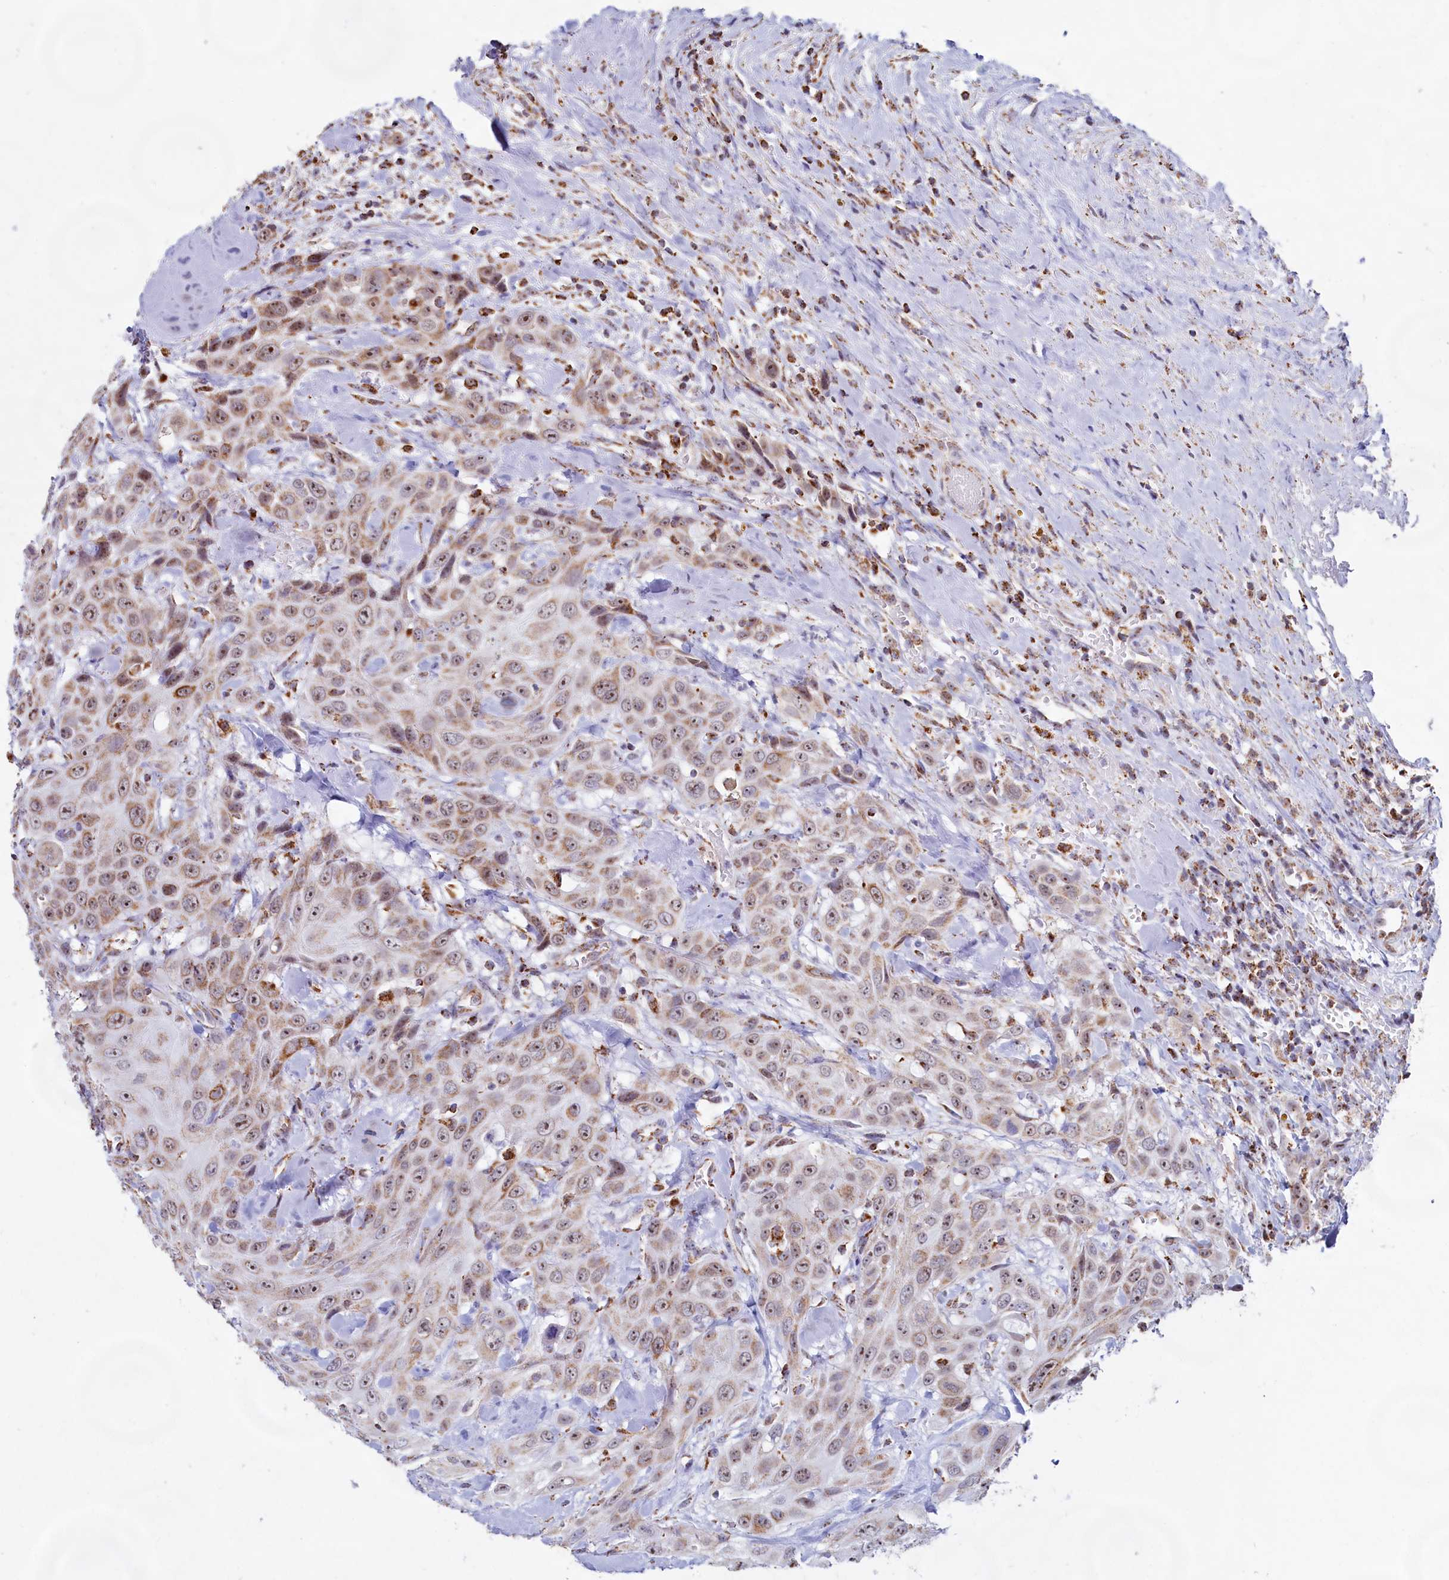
{"staining": {"intensity": "moderate", "quantity": ">75%", "location": "cytoplasmic/membranous"}, "tissue": "head and neck cancer", "cell_type": "Tumor cells", "image_type": "cancer", "snomed": [{"axis": "morphology", "description": "Squamous cell carcinoma, NOS"}, {"axis": "topography", "description": "Head-Neck"}], "caption": "Moderate cytoplasmic/membranous protein staining is identified in about >75% of tumor cells in squamous cell carcinoma (head and neck).", "gene": "C1D", "patient": {"sex": "male", "age": 81}}